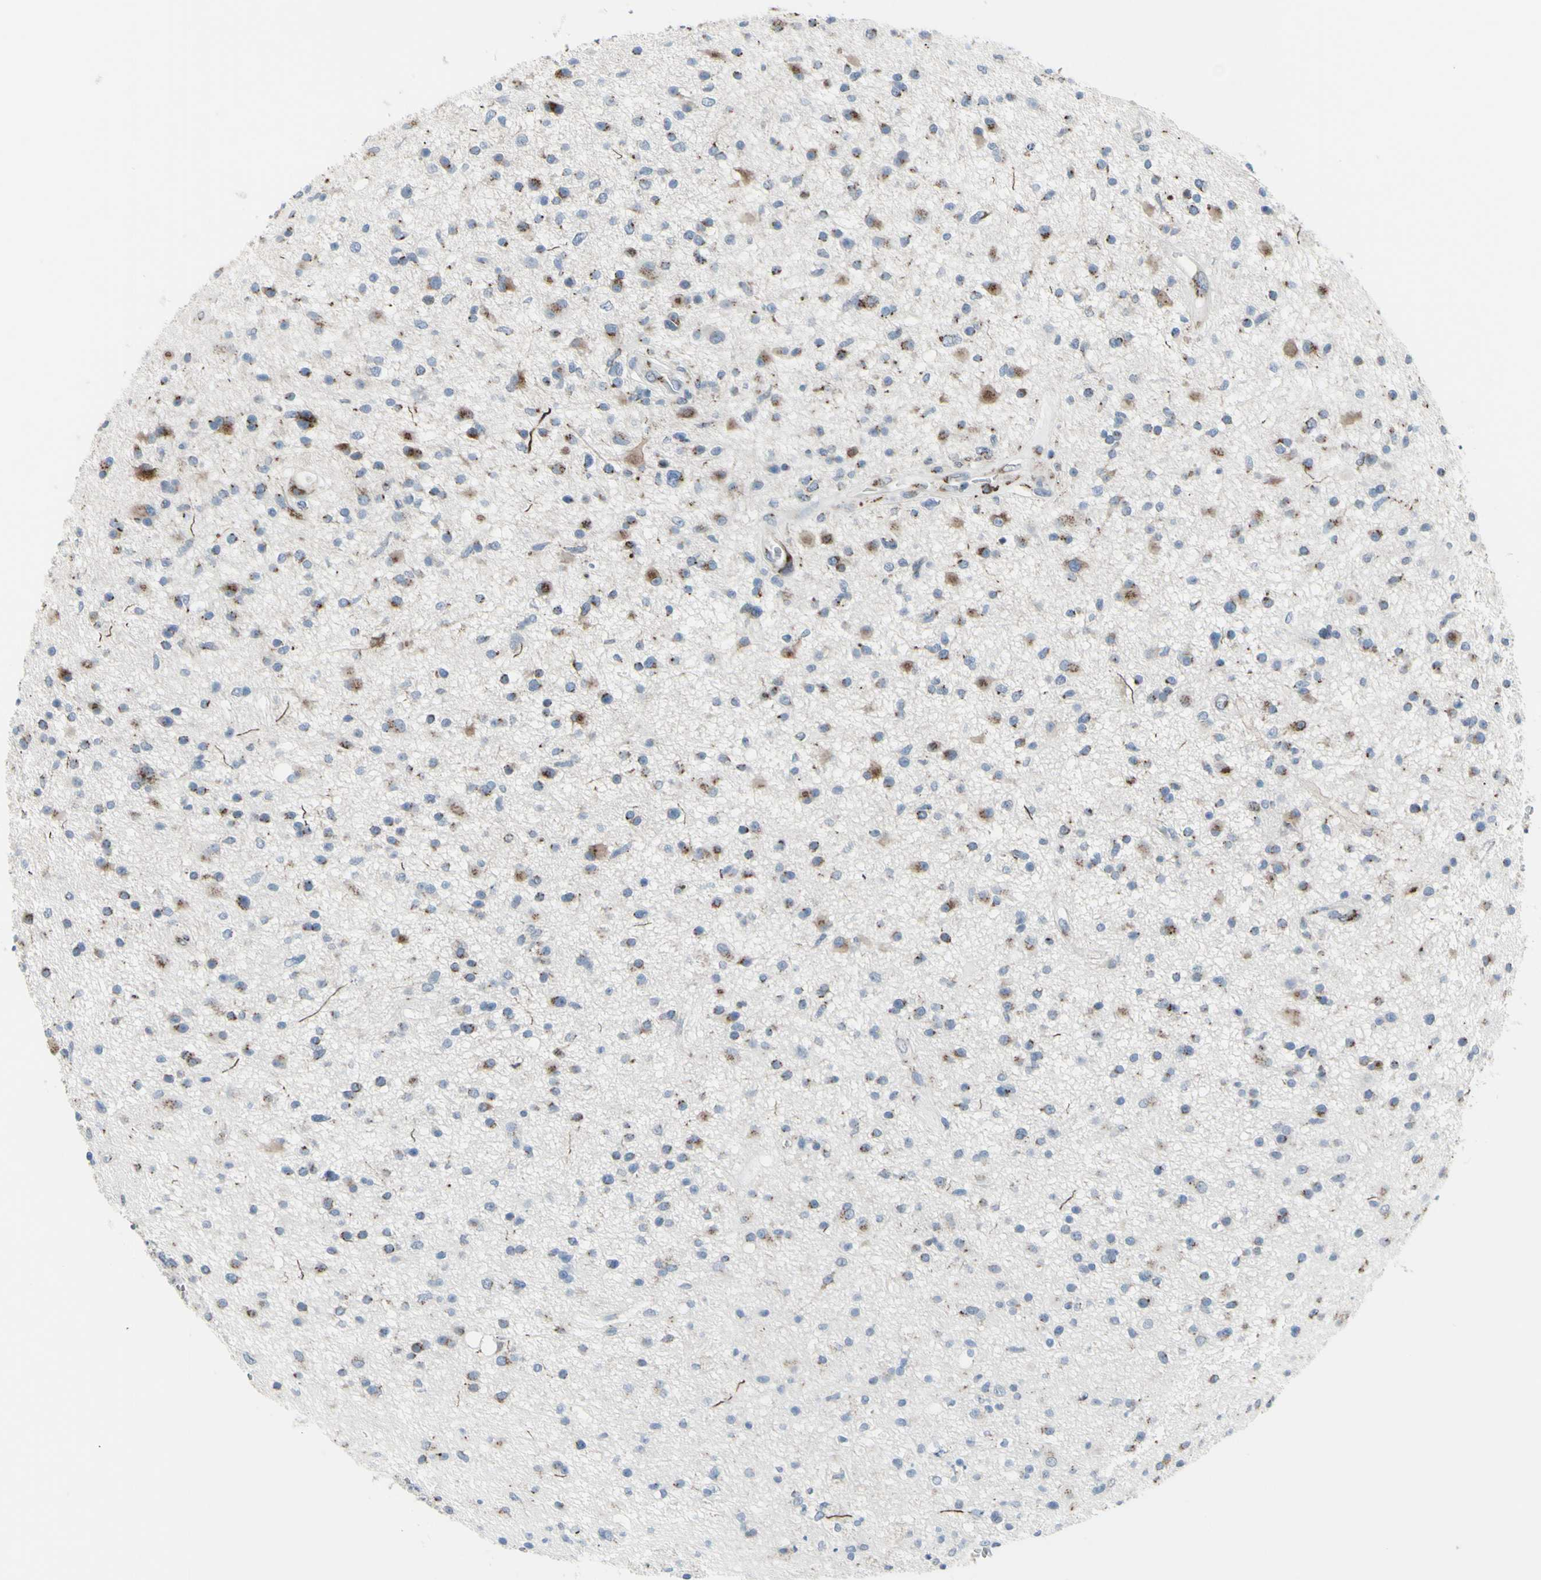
{"staining": {"intensity": "moderate", "quantity": "25%-75%", "location": "cytoplasmic/membranous"}, "tissue": "glioma", "cell_type": "Tumor cells", "image_type": "cancer", "snomed": [{"axis": "morphology", "description": "Glioma, malignant, High grade"}, {"axis": "topography", "description": "Brain"}], "caption": "A medium amount of moderate cytoplasmic/membranous expression is present in approximately 25%-75% of tumor cells in glioma tissue.", "gene": "GLG1", "patient": {"sex": "male", "age": 33}}